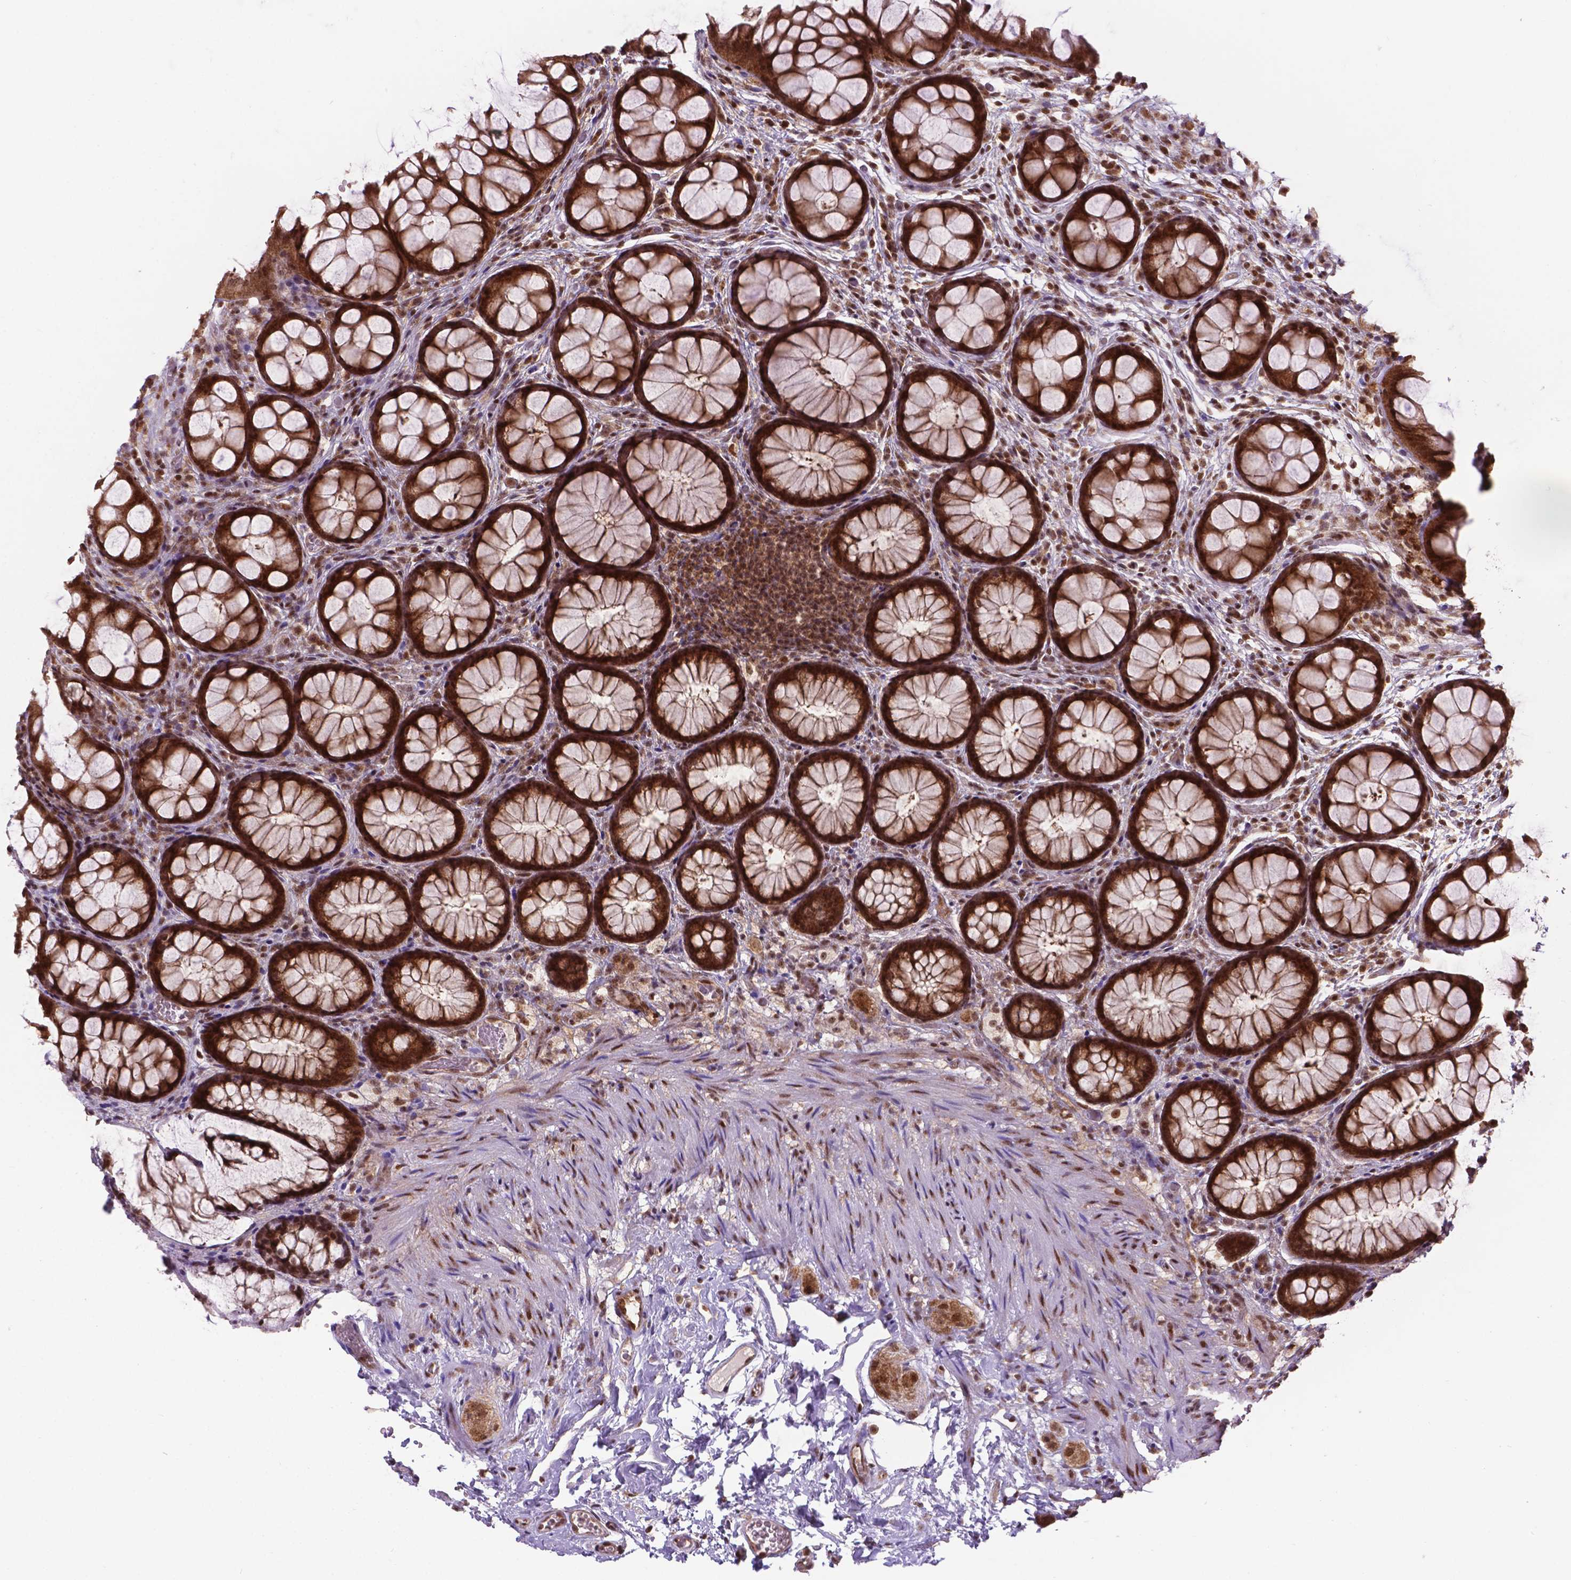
{"staining": {"intensity": "strong", "quantity": ">75%", "location": "cytoplasmic/membranous"}, "tissue": "rectum", "cell_type": "Glandular cells", "image_type": "normal", "snomed": [{"axis": "morphology", "description": "Normal tissue, NOS"}, {"axis": "topography", "description": "Rectum"}], "caption": "Strong cytoplasmic/membranous protein staining is present in about >75% of glandular cells in rectum.", "gene": "CSNK2A1", "patient": {"sex": "female", "age": 62}}